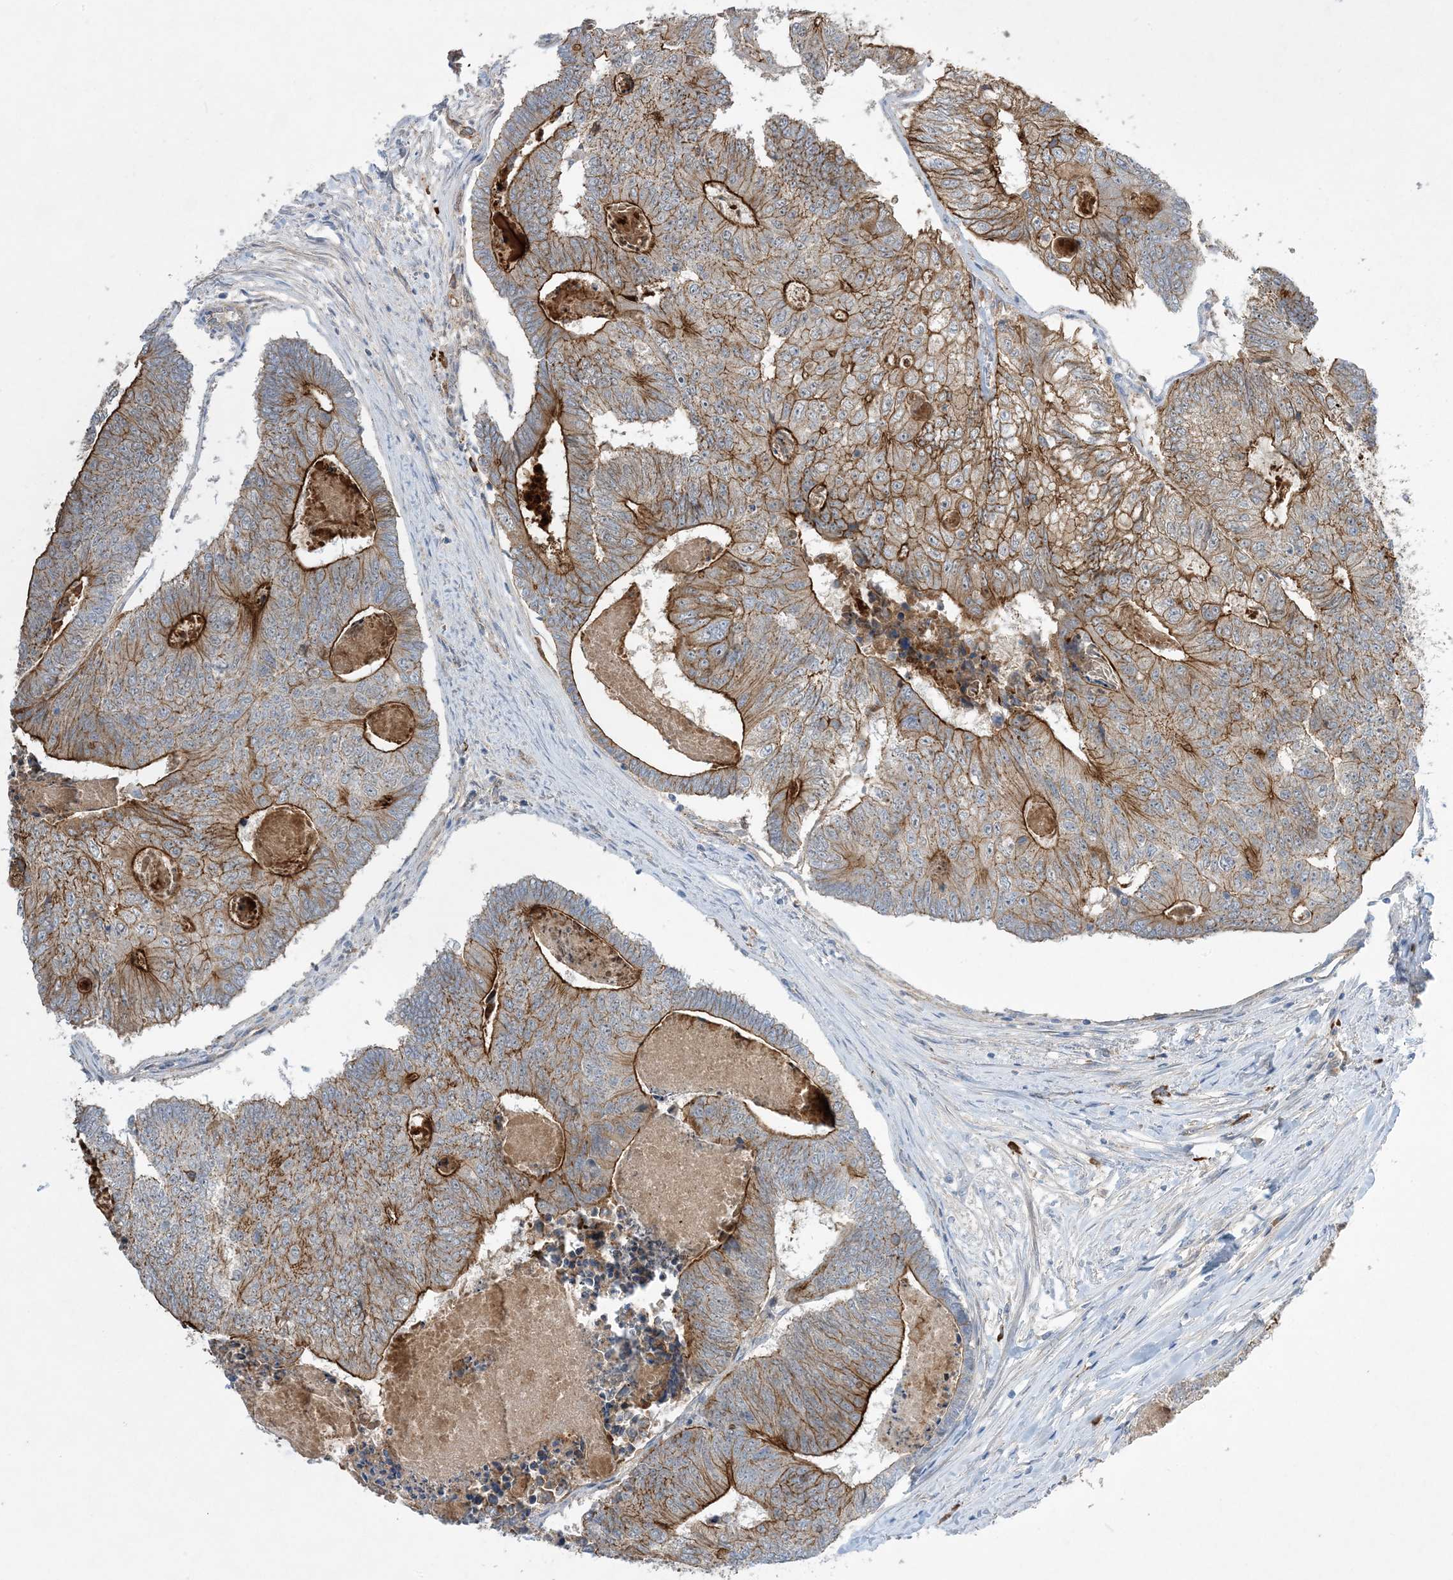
{"staining": {"intensity": "strong", "quantity": ">75%", "location": "cytoplasmic/membranous"}, "tissue": "colorectal cancer", "cell_type": "Tumor cells", "image_type": "cancer", "snomed": [{"axis": "morphology", "description": "Adenocarcinoma, NOS"}, {"axis": "topography", "description": "Colon"}], "caption": "Immunohistochemical staining of human colorectal cancer displays strong cytoplasmic/membranous protein positivity in about >75% of tumor cells.", "gene": "AOC1", "patient": {"sex": "female", "age": 67}}